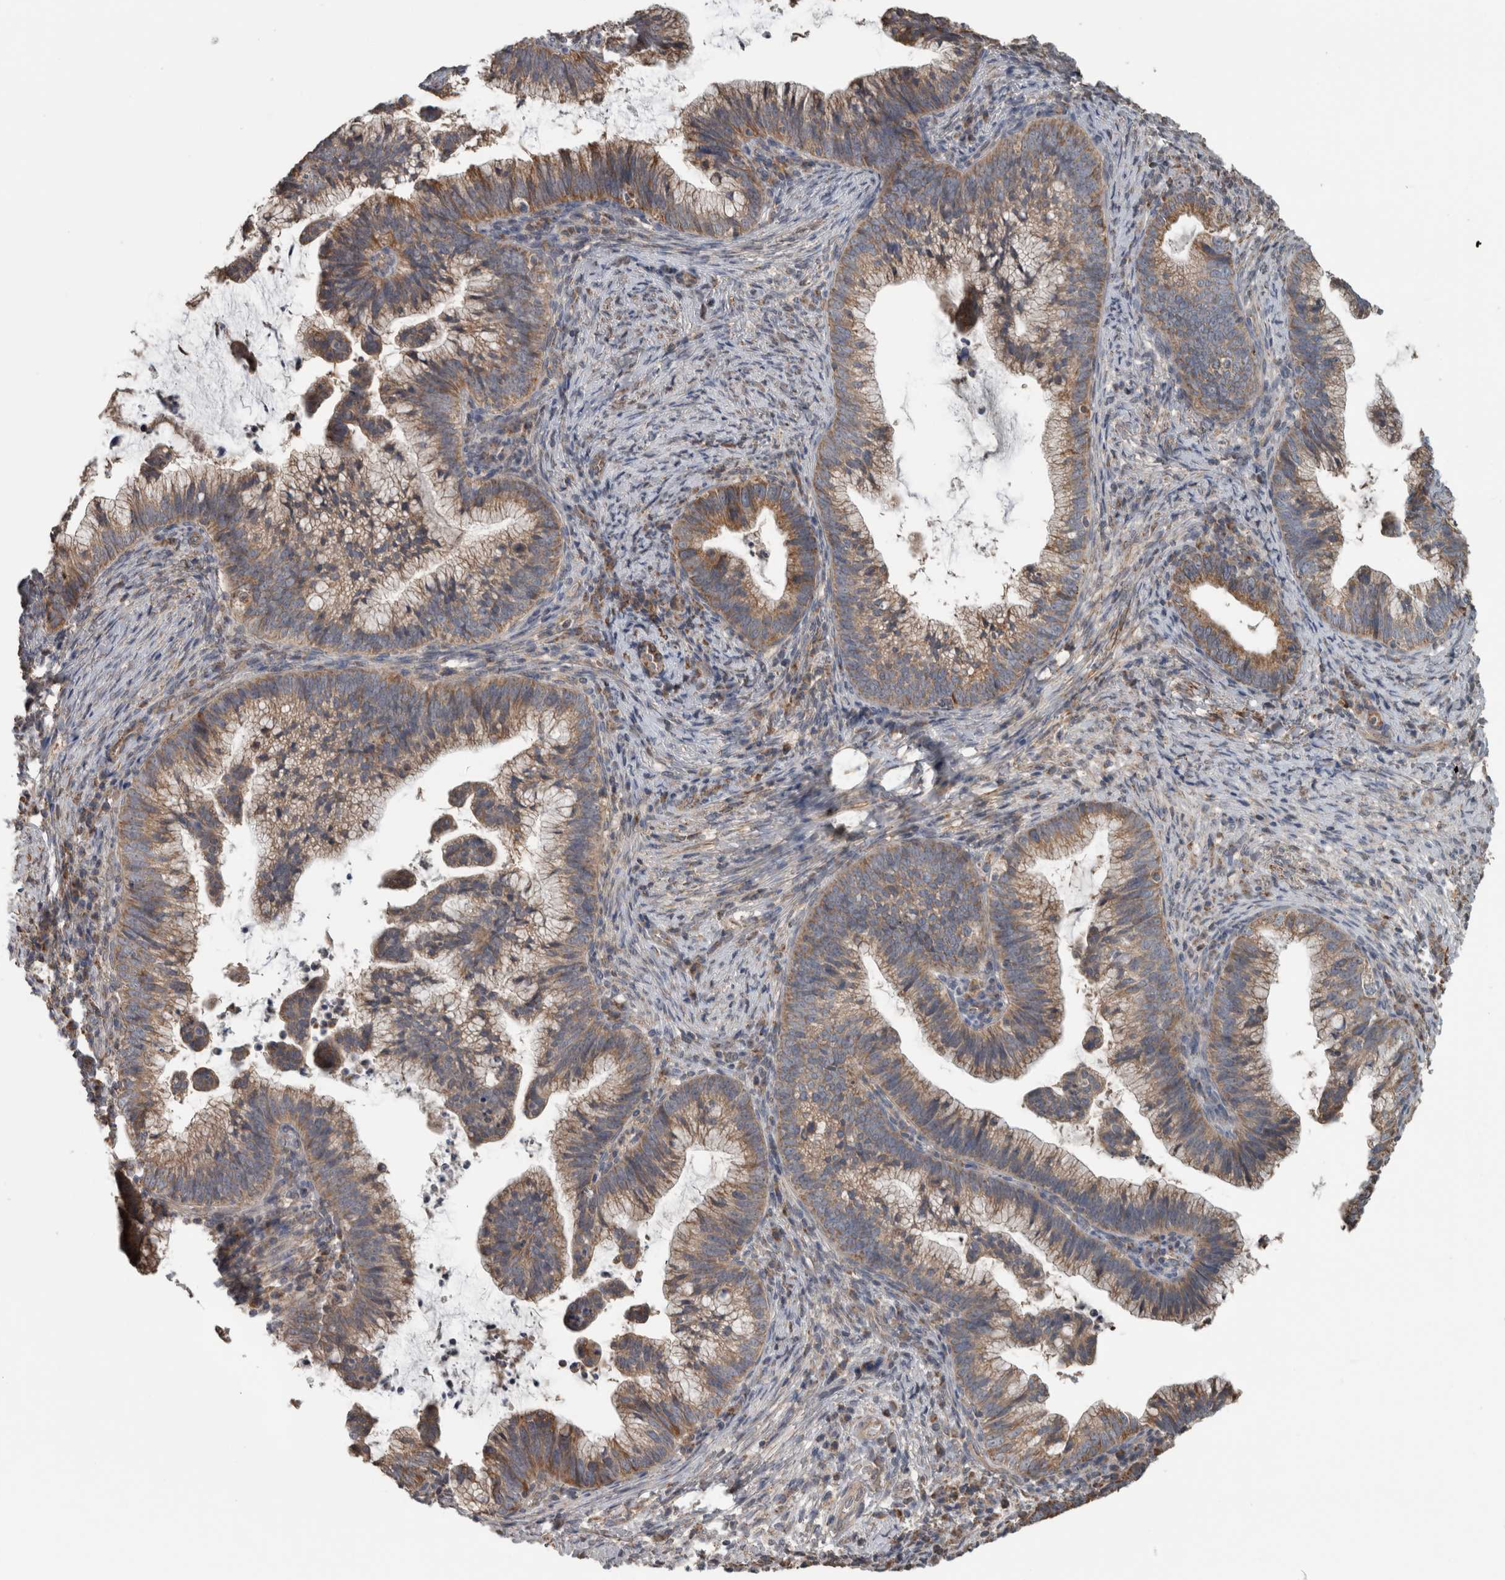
{"staining": {"intensity": "moderate", "quantity": ">75%", "location": "cytoplasmic/membranous"}, "tissue": "cervical cancer", "cell_type": "Tumor cells", "image_type": "cancer", "snomed": [{"axis": "morphology", "description": "Adenocarcinoma, NOS"}, {"axis": "topography", "description": "Cervix"}], "caption": "Immunohistochemistry (IHC) photomicrograph of human cervical cancer (adenocarcinoma) stained for a protein (brown), which shows medium levels of moderate cytoplasmic/membranous expression in about >75% of tumor cells.", "gene": "ARMC1", "patient": {"sex": "female", "age": 36}}